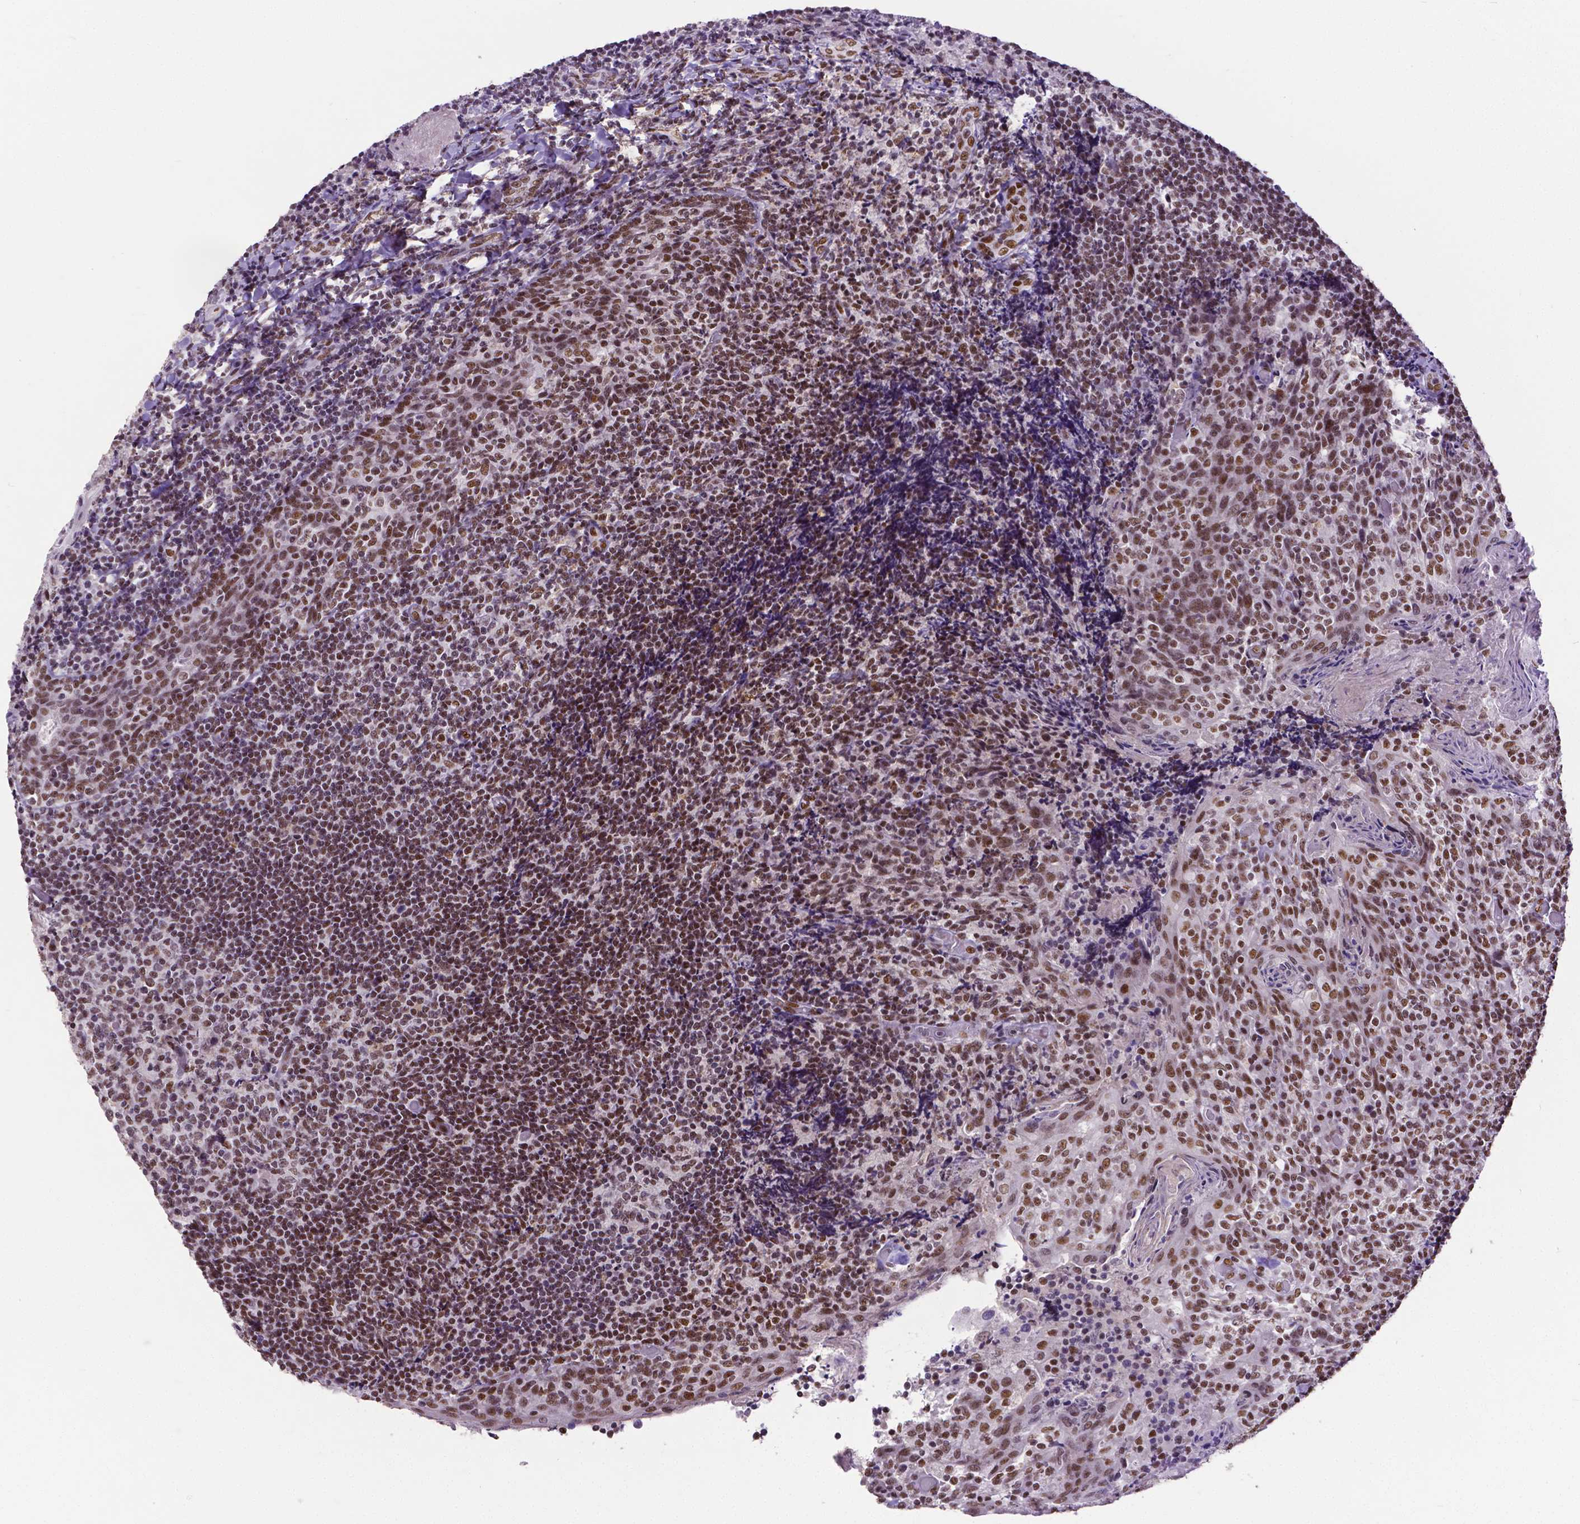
{"staining": {"intensity": "moderate", "quantity": ">75%", "location": "nuclear"}, "tissue": "tonsil", "cell_type": "Germinal center cells", "image_type": "normal", "snomed": [{"axis": "morphology", "description": "Normal tissue, NOS"}, {"axis": "topography", "description": "Tonsil"}], "caption": "This image displays immunohistochemistry staining of unremarkable tonsil, with medium moderate nuclear positivity in approximately >75% of germinal center cells.", "gene": "ATRX", "patient": {"sex": "female", "age": 10}}